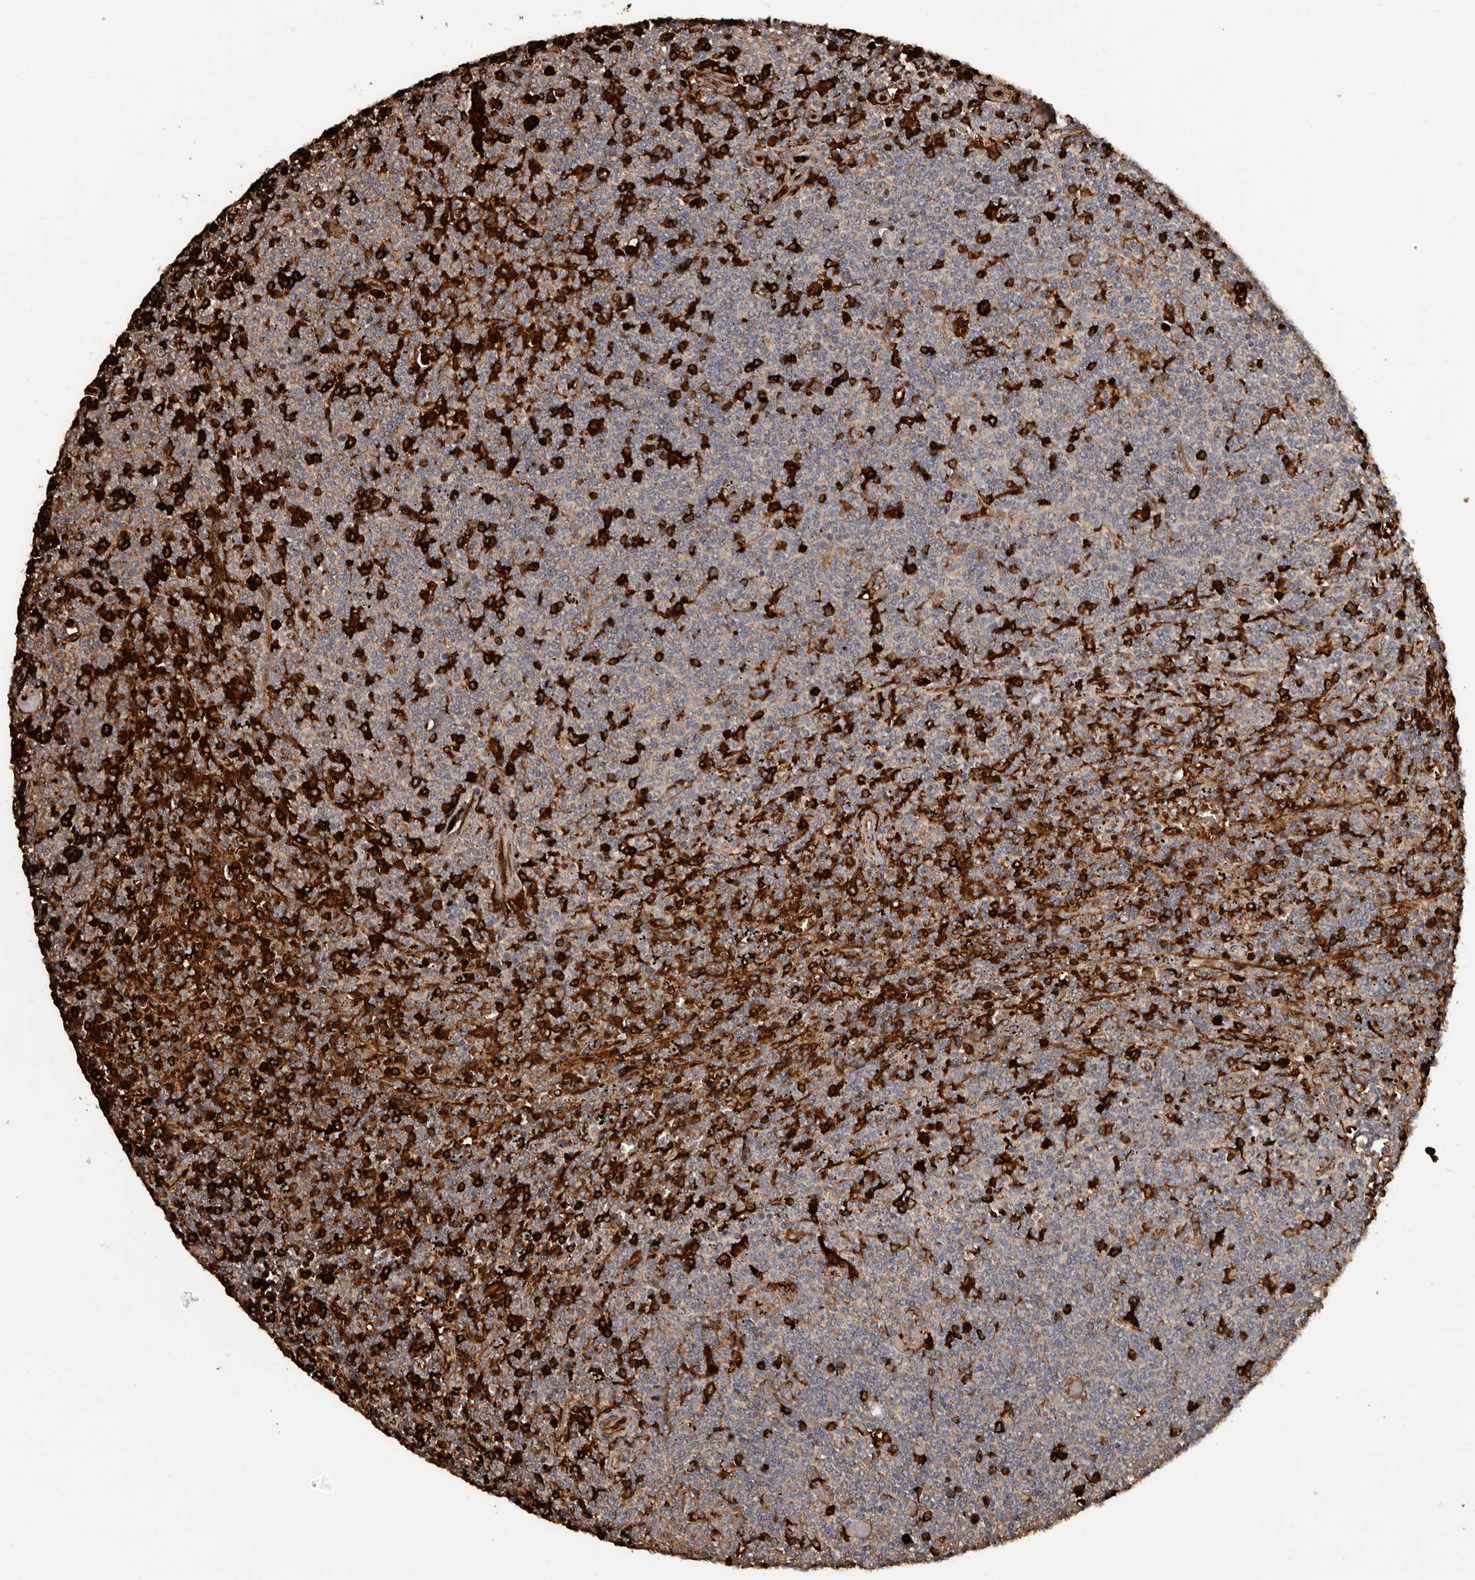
{"staining": {"intensity": "negative", "quantity": "none", "location": "none"}, "tissue": "lymphoma", "cell_type": "Tumor cells", "image_type": "cancer", "snomed": [{"axis": "morphology", "description": "Malignant lymphoma, non-Hodgkin's type, Low grade"}, {"axis": "topography", "description": "Spleen"}], "caption": "DAB immunohistochemical staining of human lymphoma displays no significant positivity in tumor cells. (DAB IHC visualized using brightfield microscopy, high magnification).", "gene": "GRAMD2A", "patient": {"sex": "female", "age": 50}}